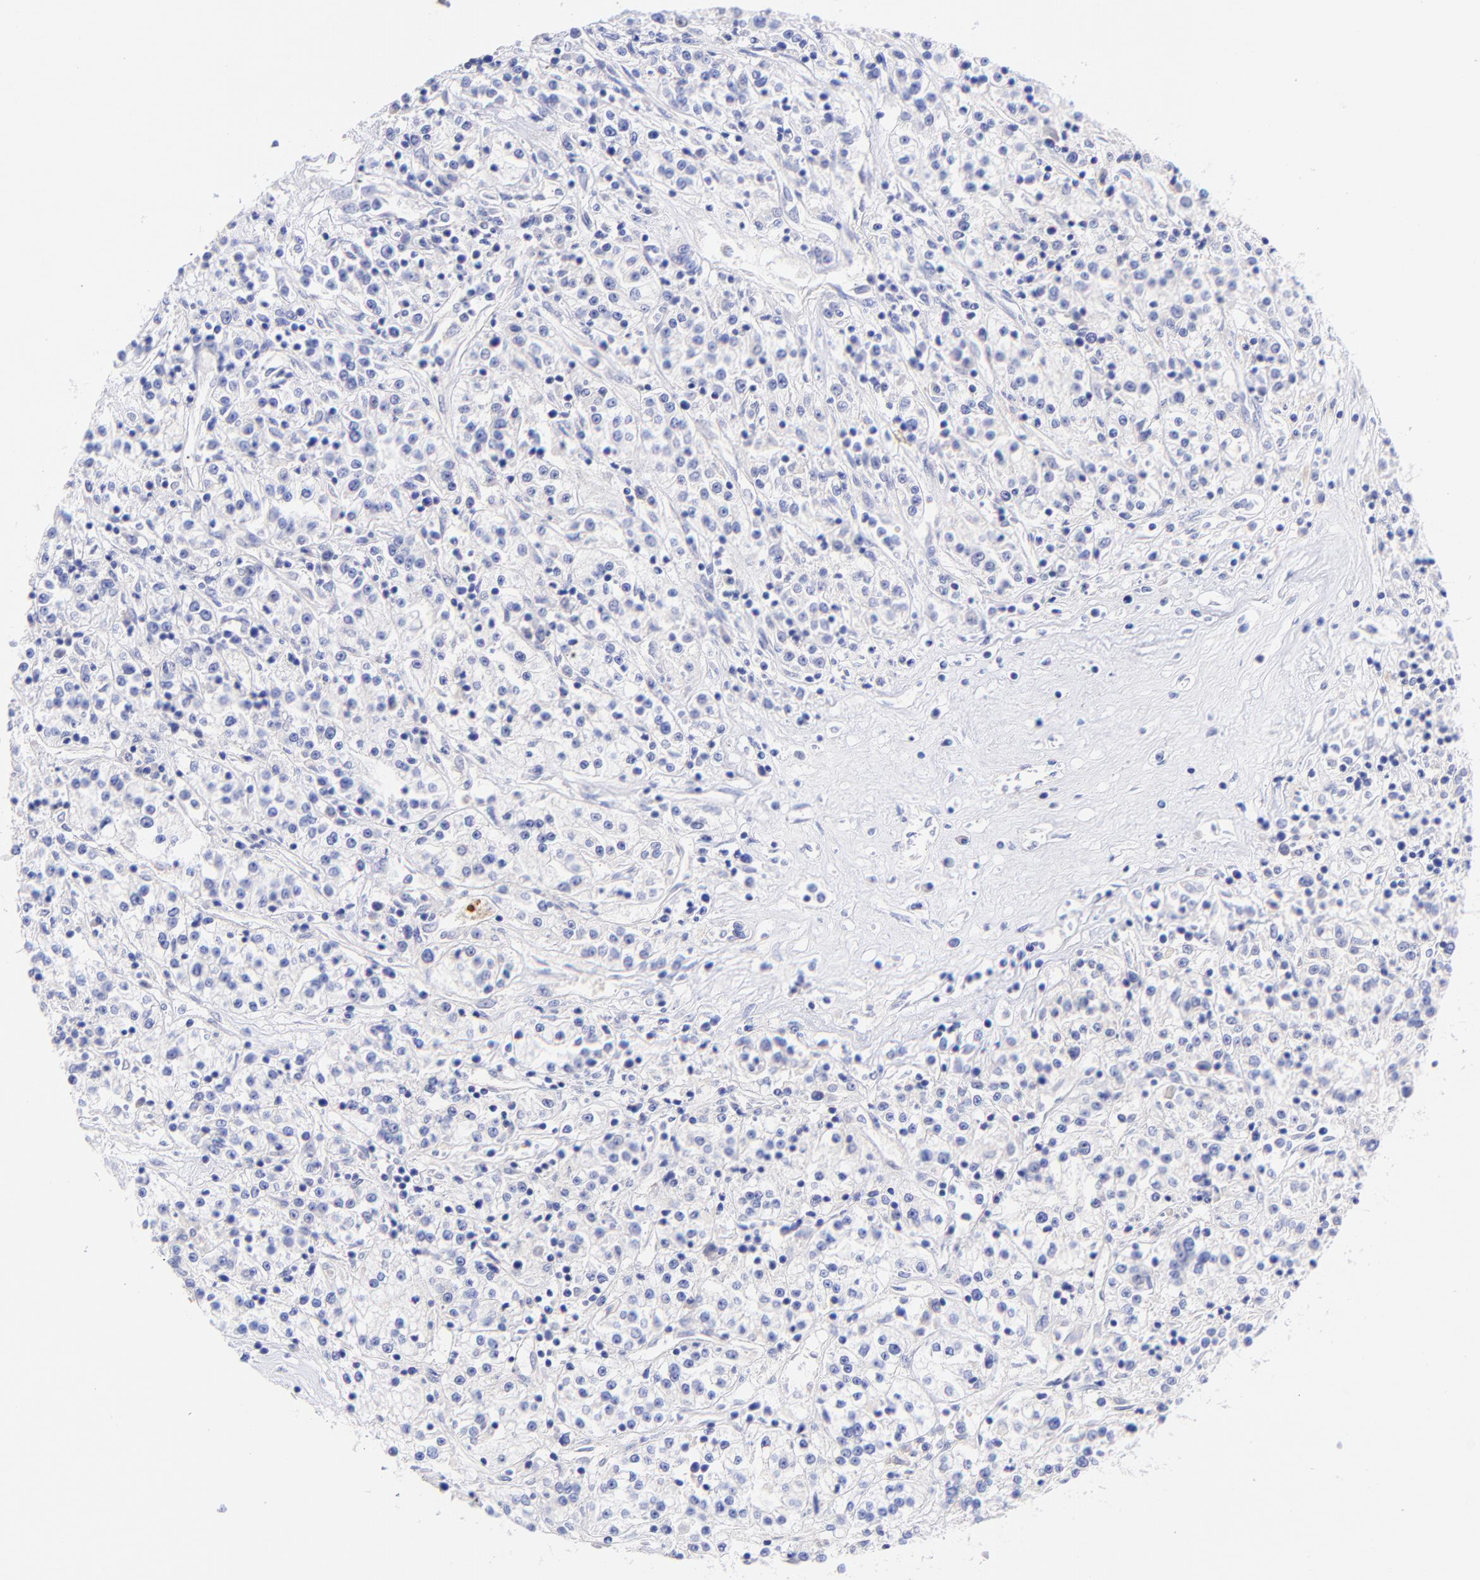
{"staining": {"intensity": "negative", "quantity": "none", "location": "none"}, "tissue": "renal cancer", "cell_type": "Tumor cells", "image_type": "cancer", "snomed": [{"axis": "morphology", "description": "Adenocarcinoma, NOS"}, {"axis": "topography", "description": "Kidney"}], "caption": "High magnification brightfield microscopy of renal adenocarcinoma stained with DAB (brown) and counterstained with hematoxylin (blue): tumor cells show no significant positivity. (DAB immunohistochemistry (IHC) visualized using brightfield microscopy, high magnification).", "gene": "GPHN", "patient": {"sex": "female", "age": 76}}